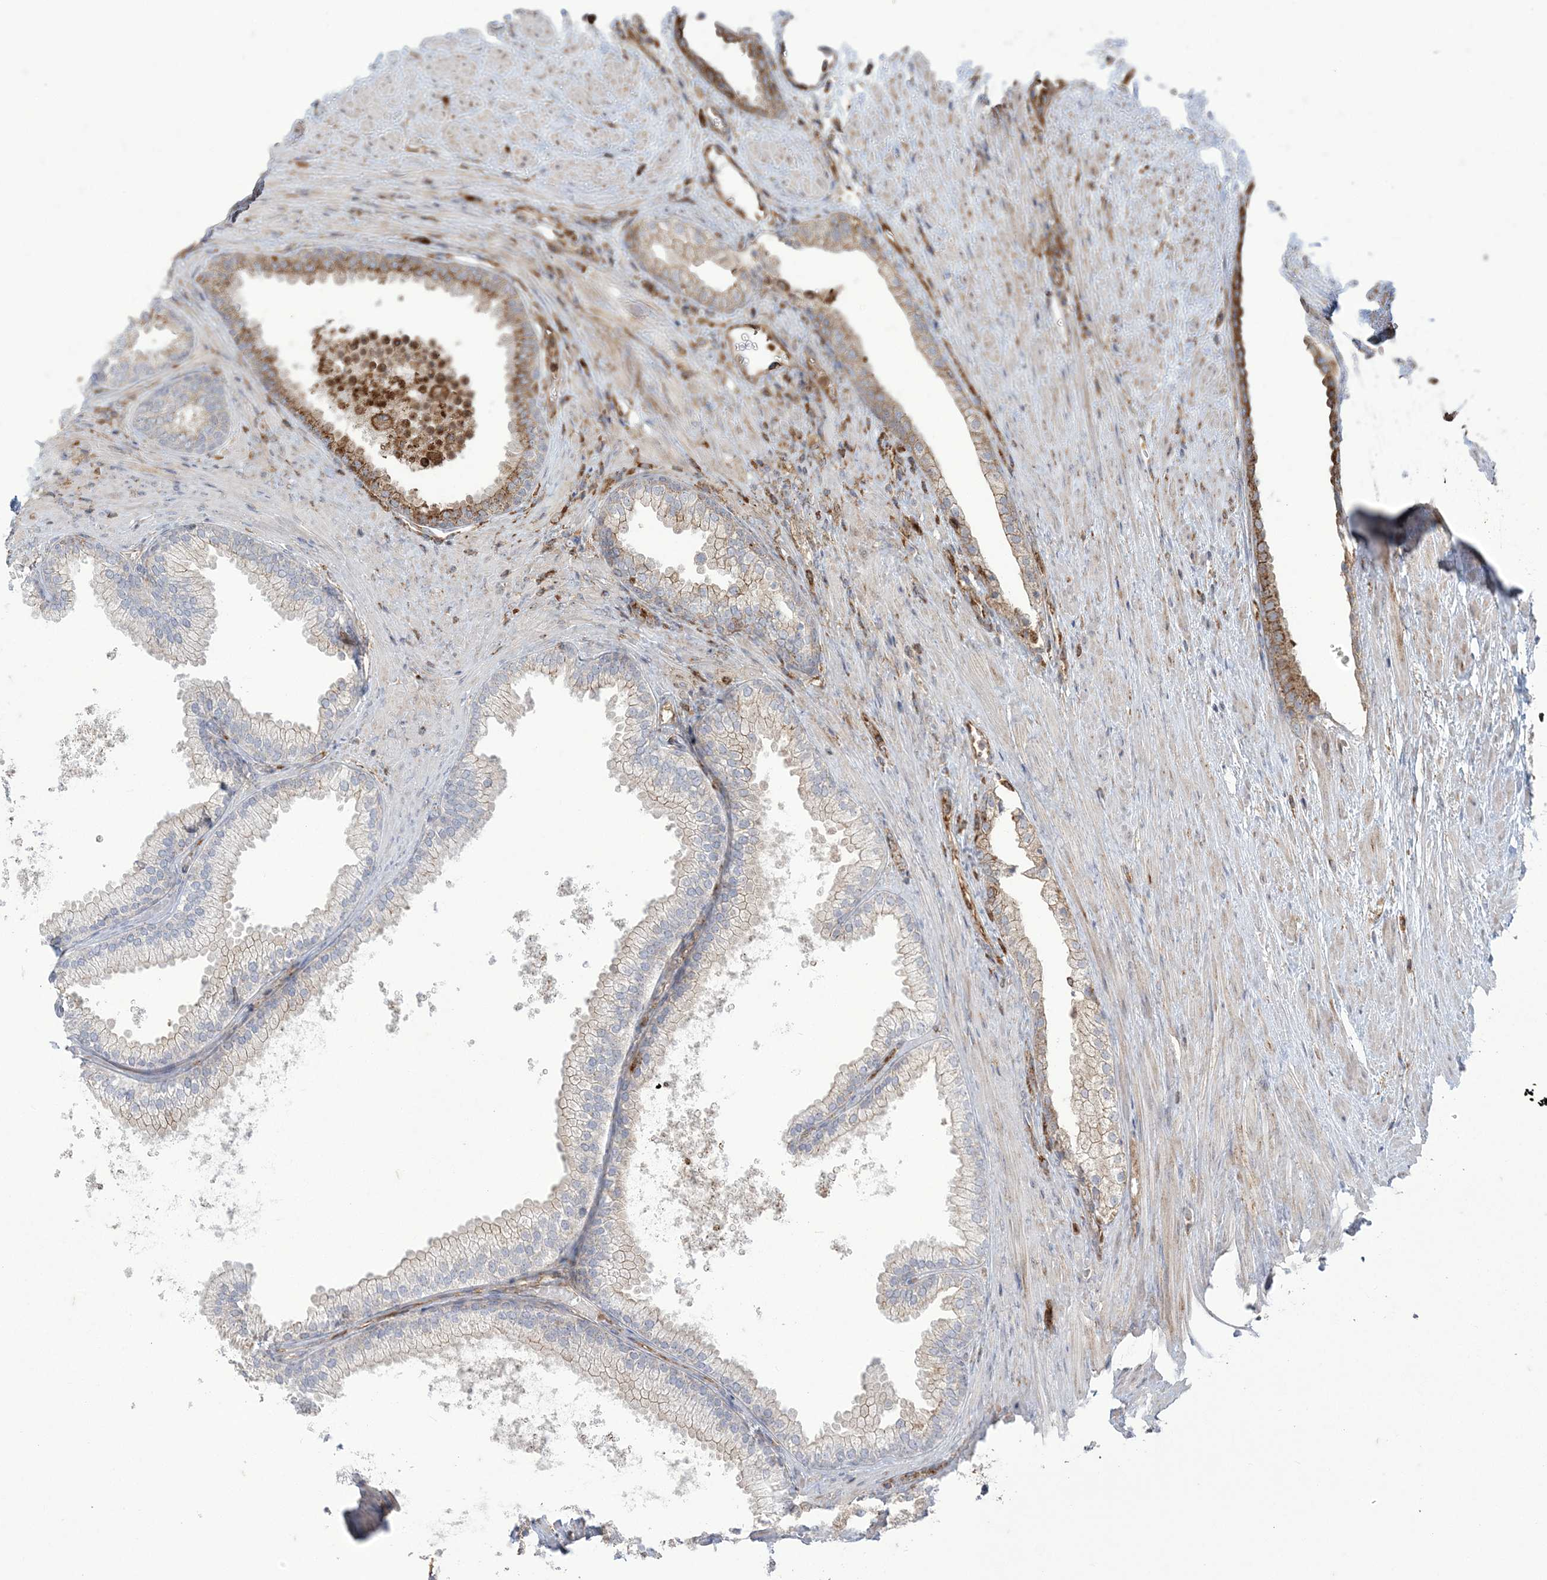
{"staining": {"intensity": "moderate", "quantity": "25%-75%", "location": "cytoplasmic/membranous"}, "tissue": "prostate", "cell_type": "Glandular cells", "image_type": "normal", "snomed": [{"axis": "morphology", "description": "Normal tissue, NOS"}, {"axis": "topography", "description": "Prostate"}], "caption": "The immunohistochemical stain shows moderate cytoplasmic/membranous expression in glandular cells of benign prostate. (Stains: DAB (3,3'-diaminobenzidine) in brown, nuclei in blue, Microscopy: brightfield microscopy at high magnification).", "gene": "DERL3", "patient": {"sex": "male", "age": 76}}